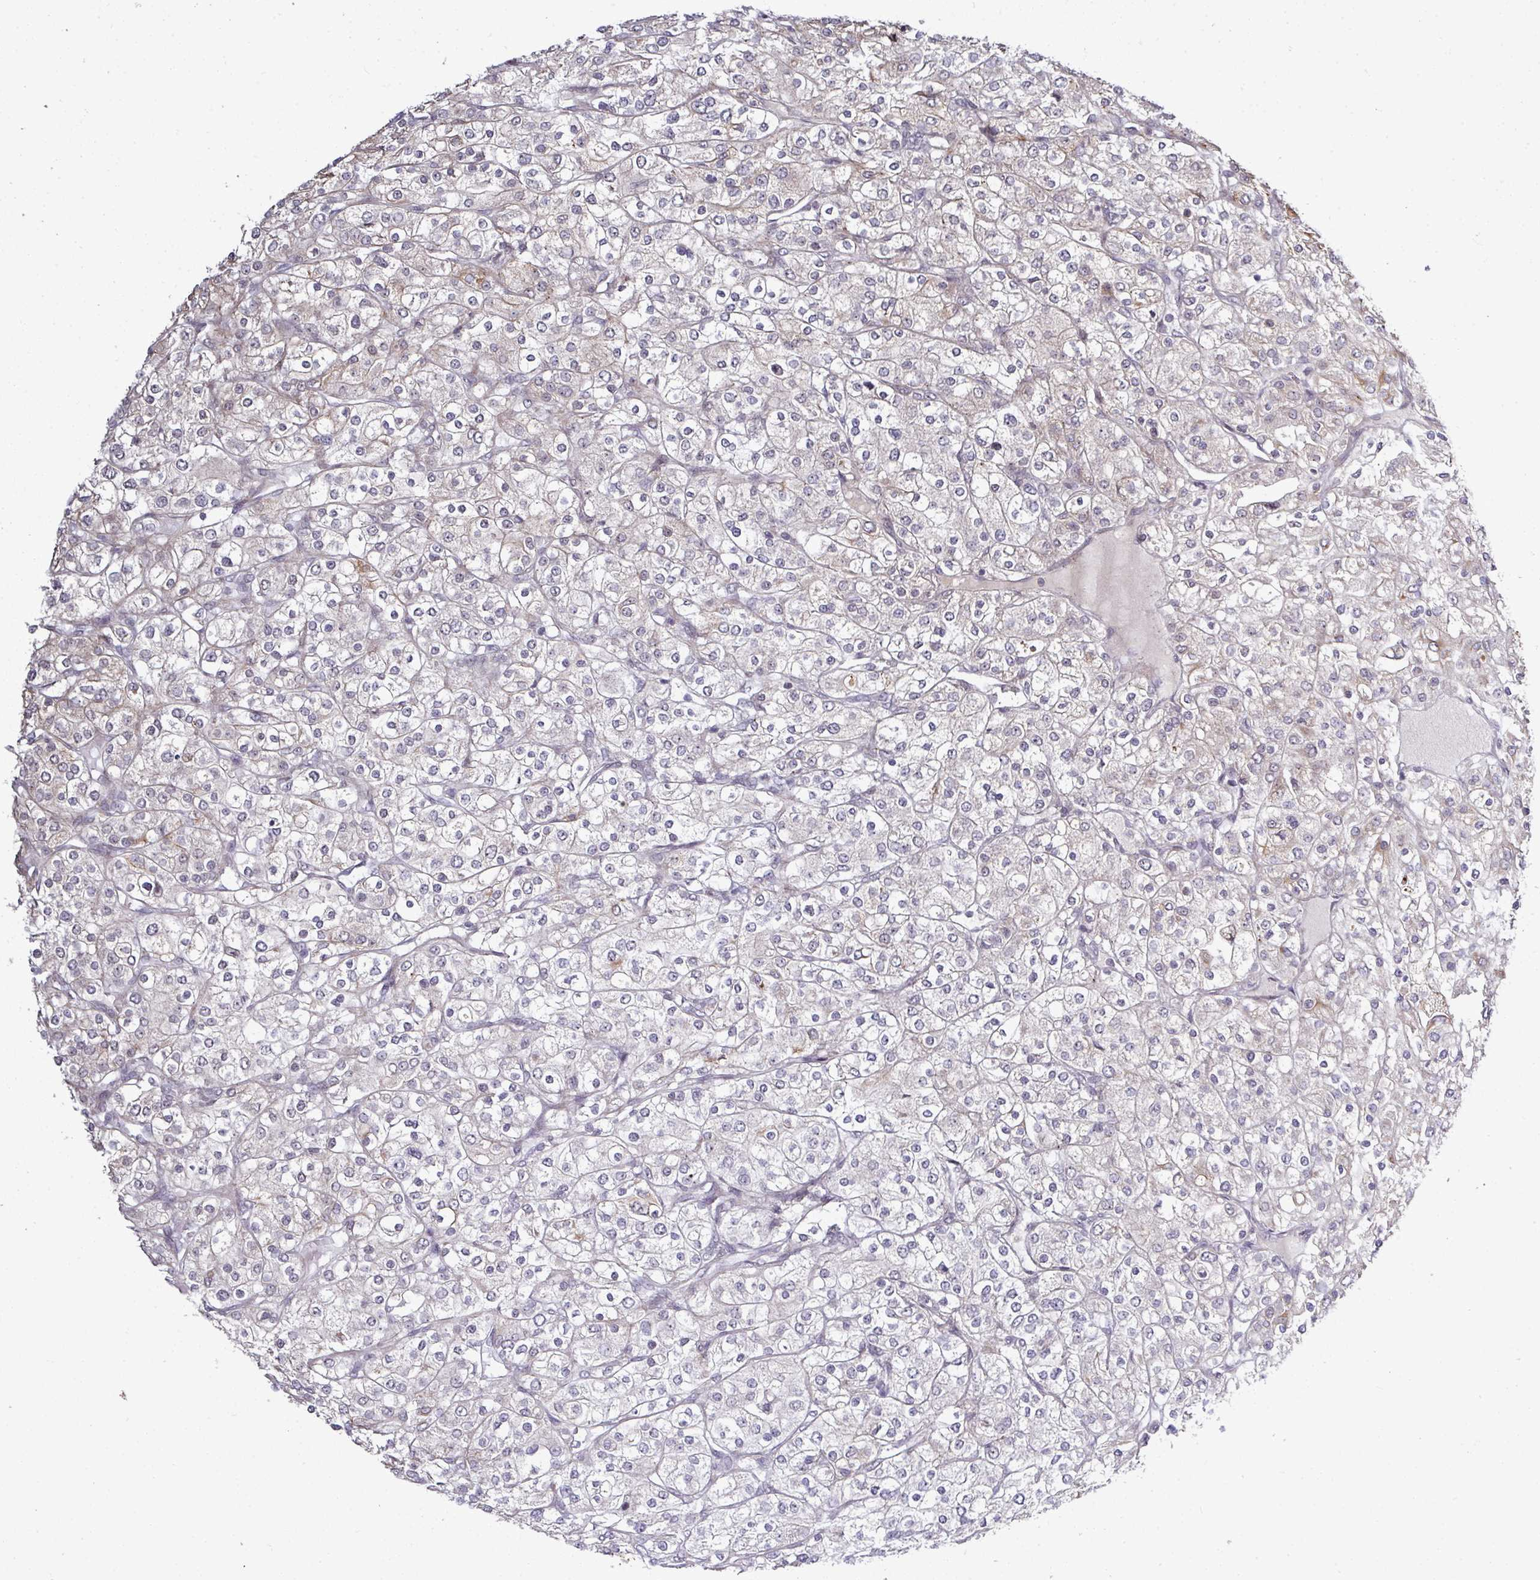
{"staining": {"intensity": "negative", "quantity": "none", "location": "none"}, "tissue": "renal cancer", "cell_type": "Tumor cells", "image_type": "cancer", "snomed": [{"axis": "morphology", "description": "Adenocarcinoma, NOS"}, {"axis": "topography", "description": "Kidney"}], "caption": "IHC micrograph of renal cancer stained for a protein (brown), which exhibits no expression in tumor cells.", "gene": "GTF2H3", "patient": {"sex": "male", "age": 80}}